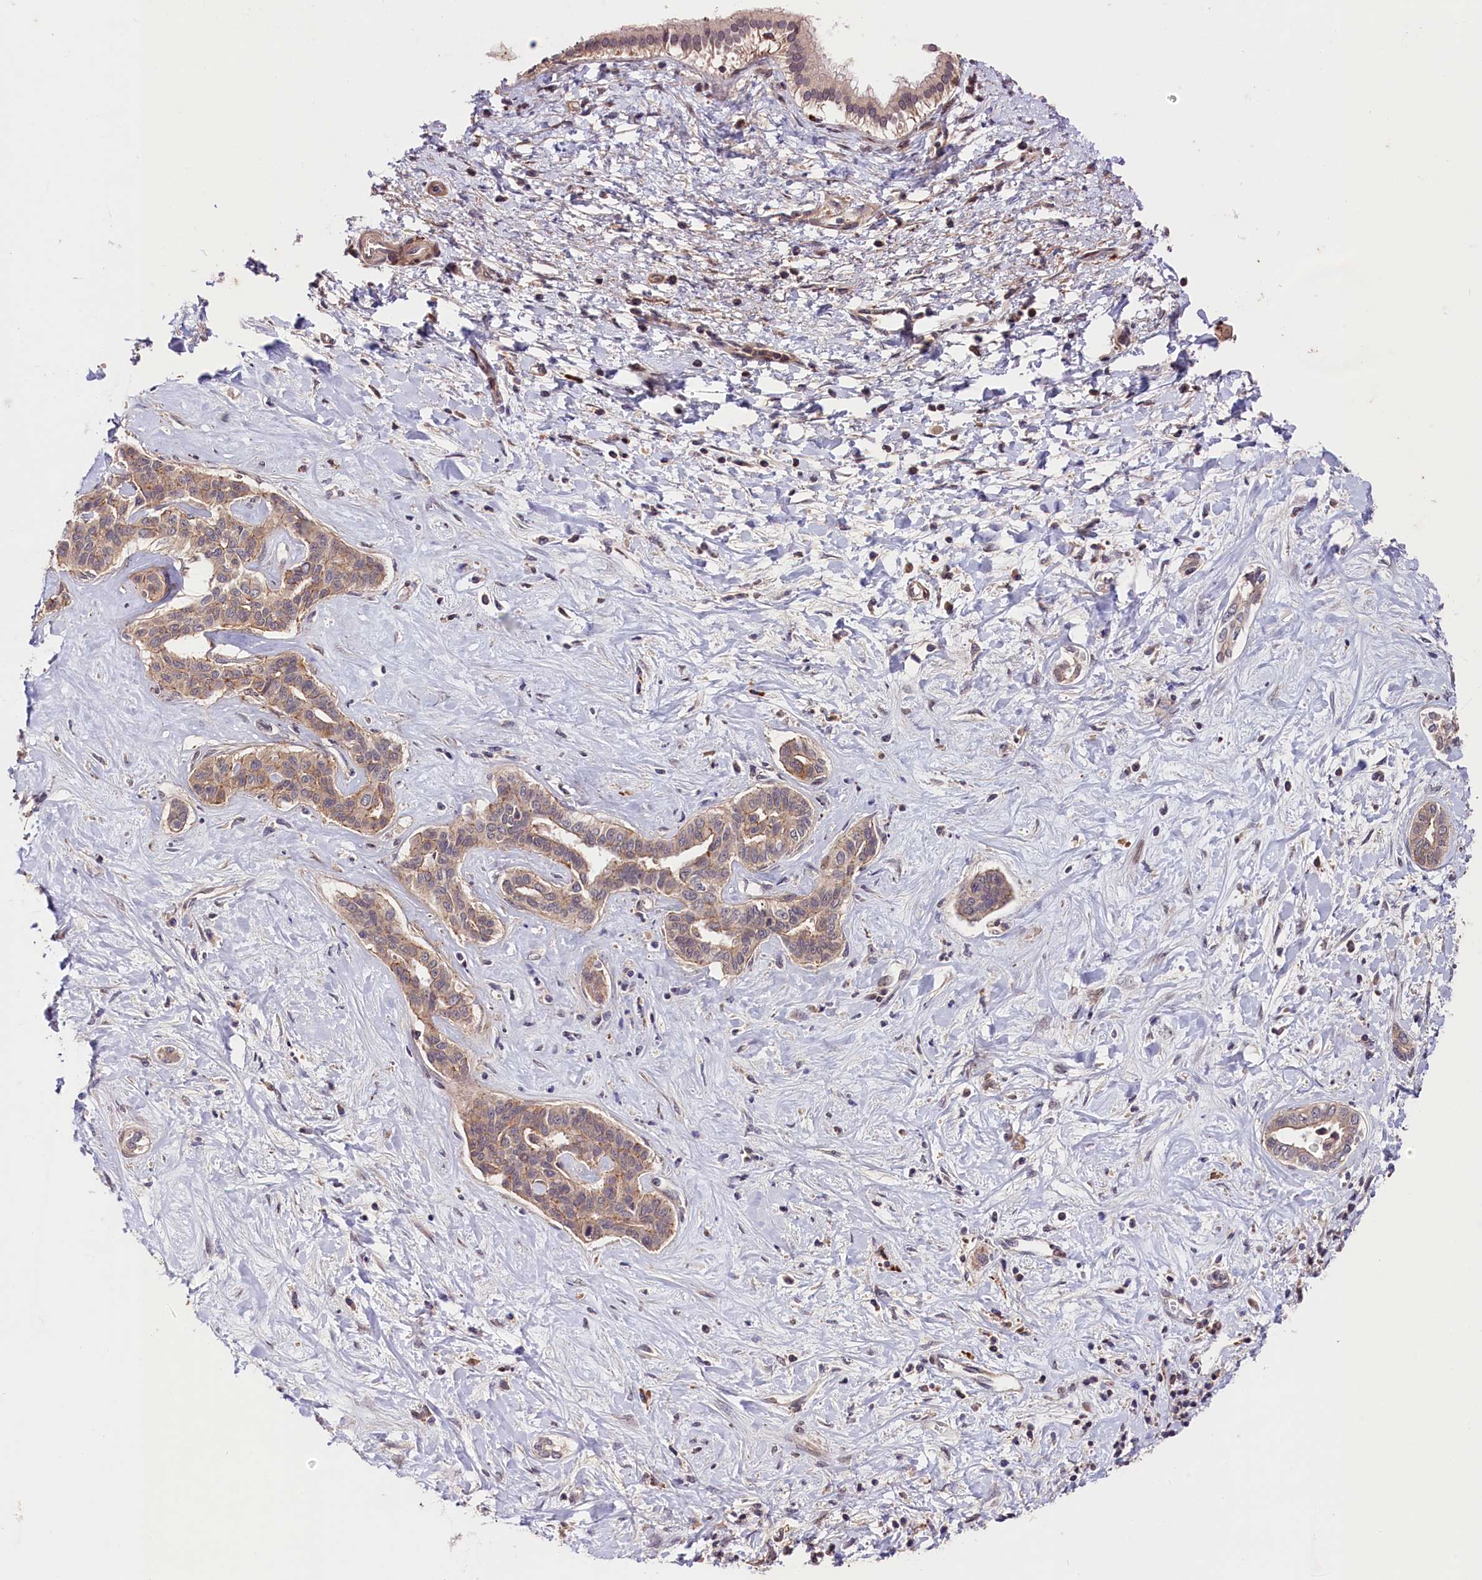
{"staining": {"intensity": "weak", "quantity": "25%-75%", "location": "cytoplasmic/membranous"}, "tissue": "liver cancer", "cell_type": "Tumor cells", "image_type": "cancer", "snomed": [{"axis": "morphology", "description": "Cholangiocarcinoma"}, {"axis": "topography", "description": "Liver"}], "caption": "A brown stain labels weak cytoplasmic/membranous positivity of a protein in cholangiocarcinoma (liver) tumor cells.", "gene": "CACNA1H", "patient": {"sex": "female", "age": 77}}